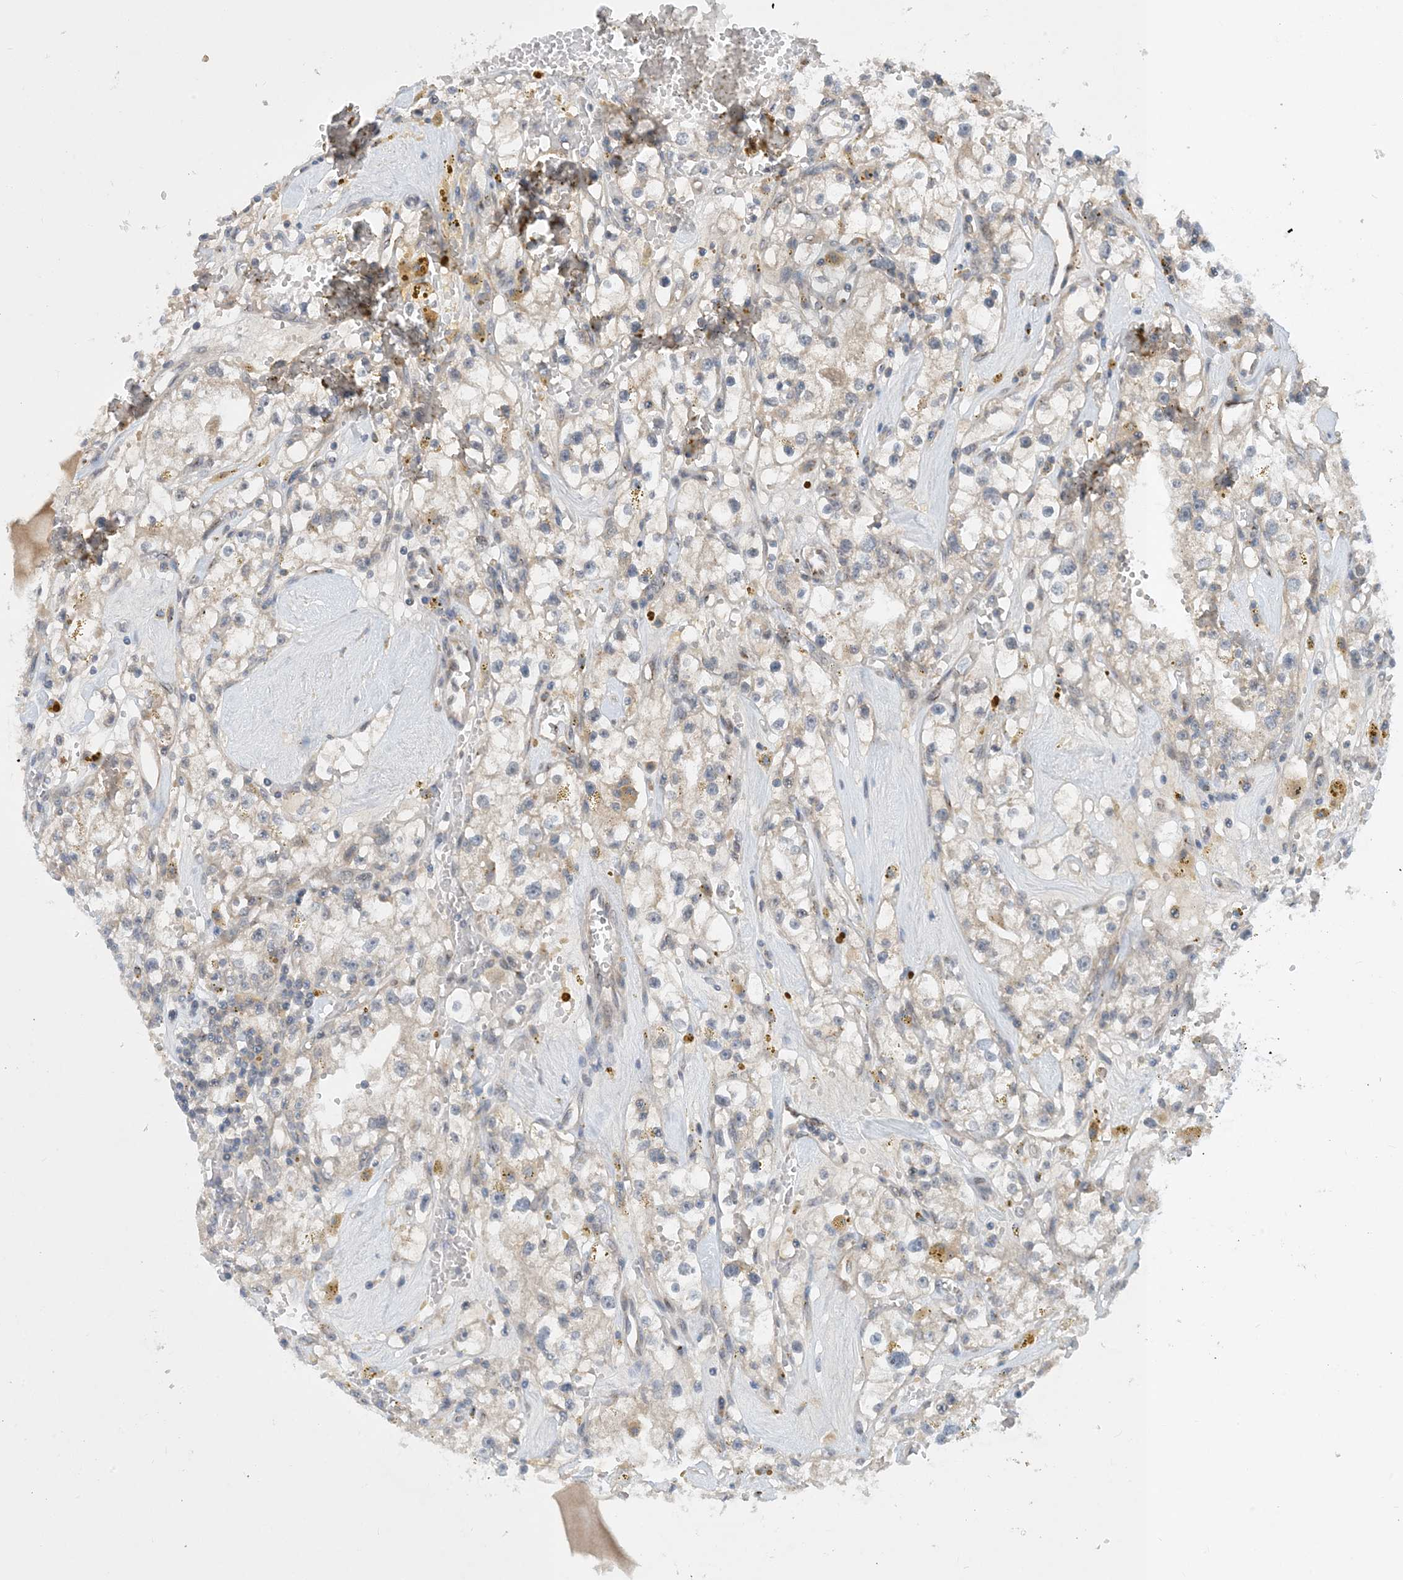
{"staining": {"intensity": "negative", "quantity": "none", "location": "none"}, "tissue": "renal cancer", "cell_type": "Tumor cells", "image_type": "cancer", "snomed": [{"axis": "morphology", "description": "Adenocarcinoma, NOS"}, {"axis": "topography", "description": "Kidney"}], "caption": "This is a image of immunohistochemistry (IHC) staining of renal cancer (adenocarcinoma), which shows no expression in tumor cells.", "gene": "TINAG", "patient": {"sex": "male", "age": 56}}